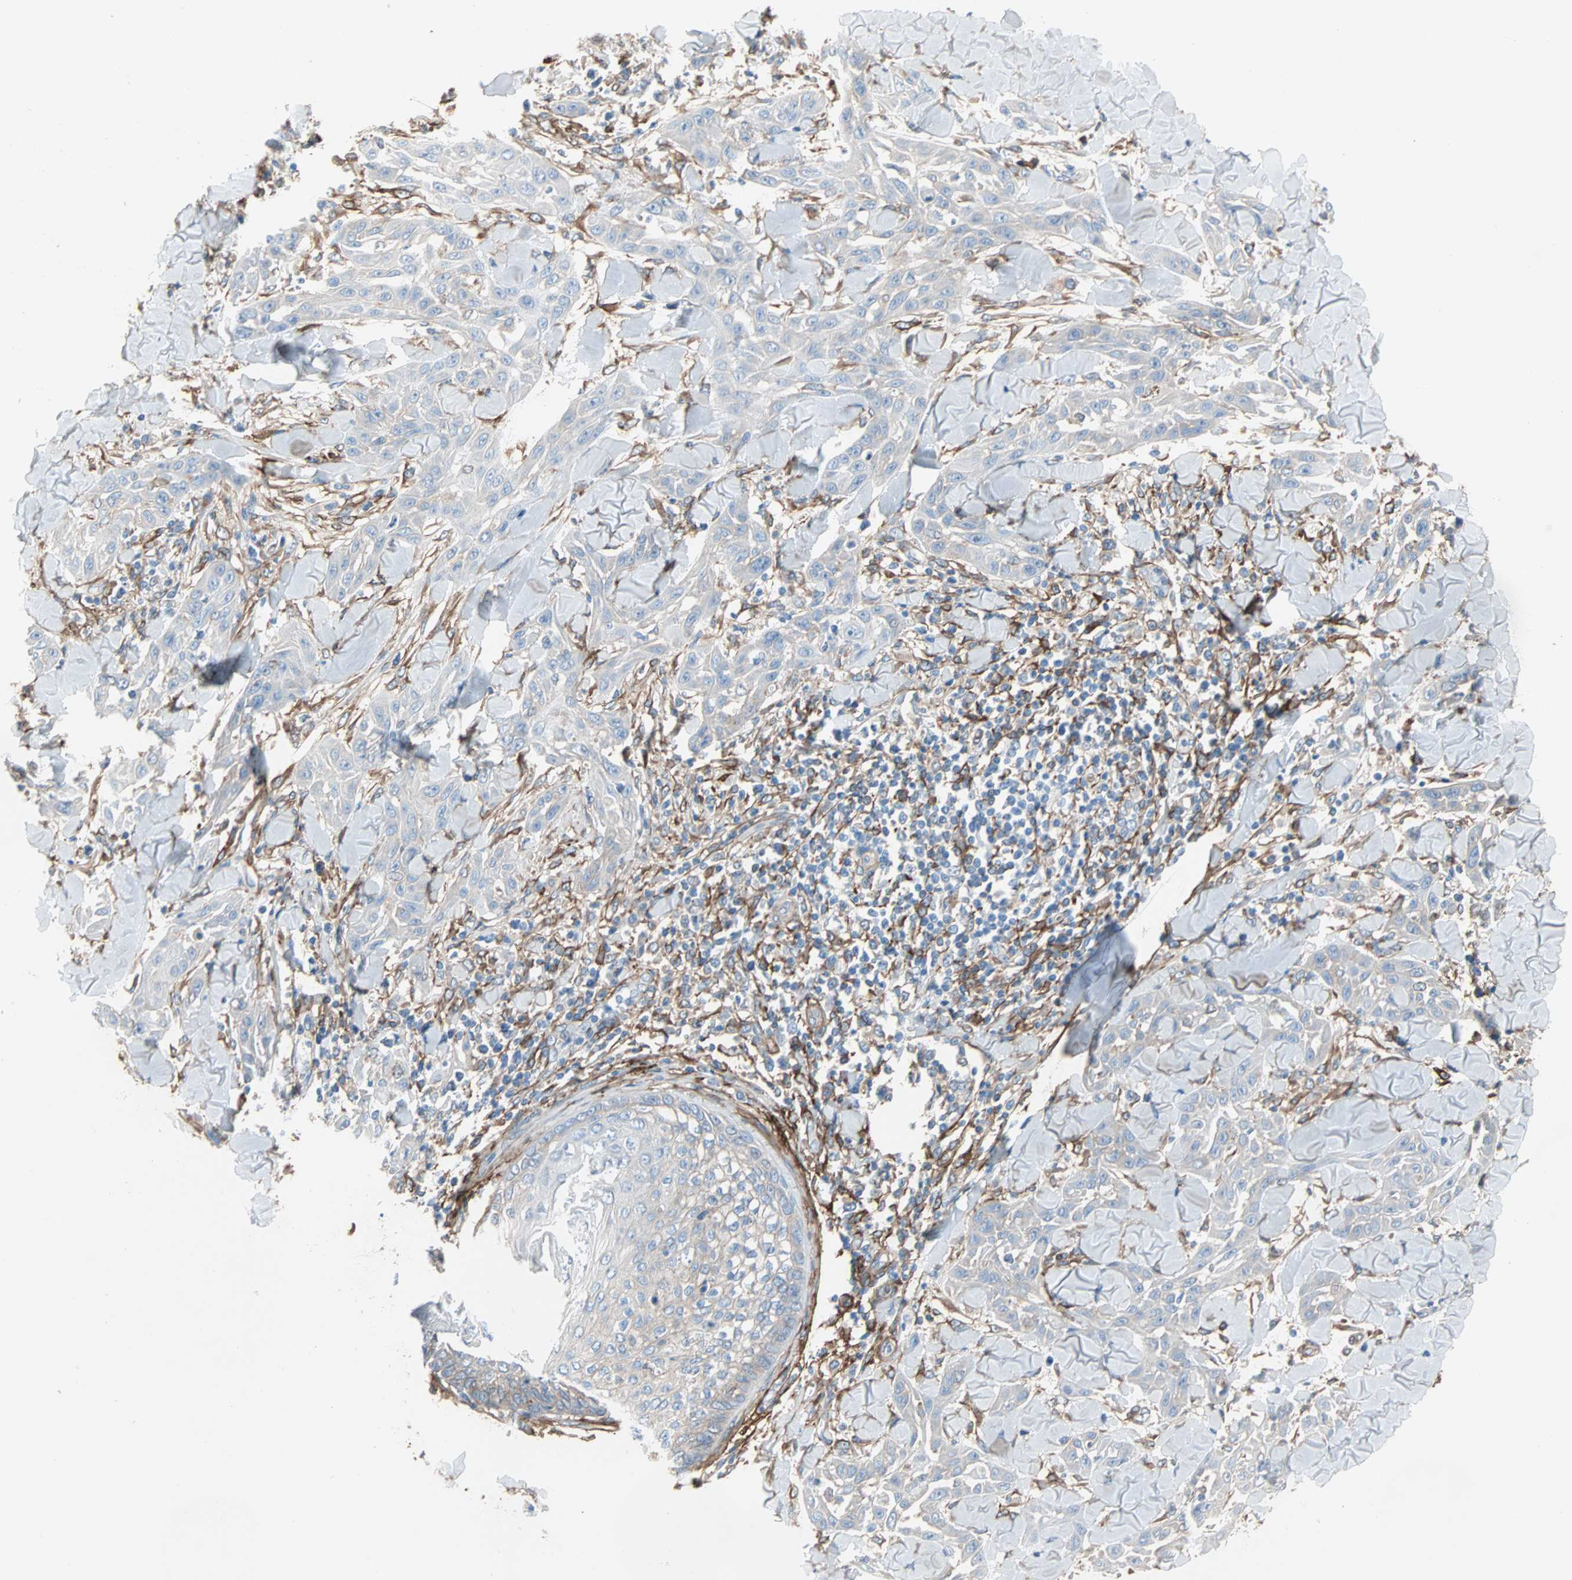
{"staining": {"intensity": "weak", "quantity": "25%-75%", "location": "cytoplasmic/membranous"}, "tissue": "skin cancer", "cell_type": "Tumor cells", "image_type": "cancer", "snomed": [{"axis": "morphology", "description": "Squamous cell carcinoma, NOS"}, {"axis": "topography", "description": "Skin"}], "caption": "An image of human squamous cell carcinoma (skin) stained for a protein shows weak cytoplasmic/membranous brown staining in tumor cells.", "gene": "EPB41L2", "patient": {"sex": "male", "age": 24}}